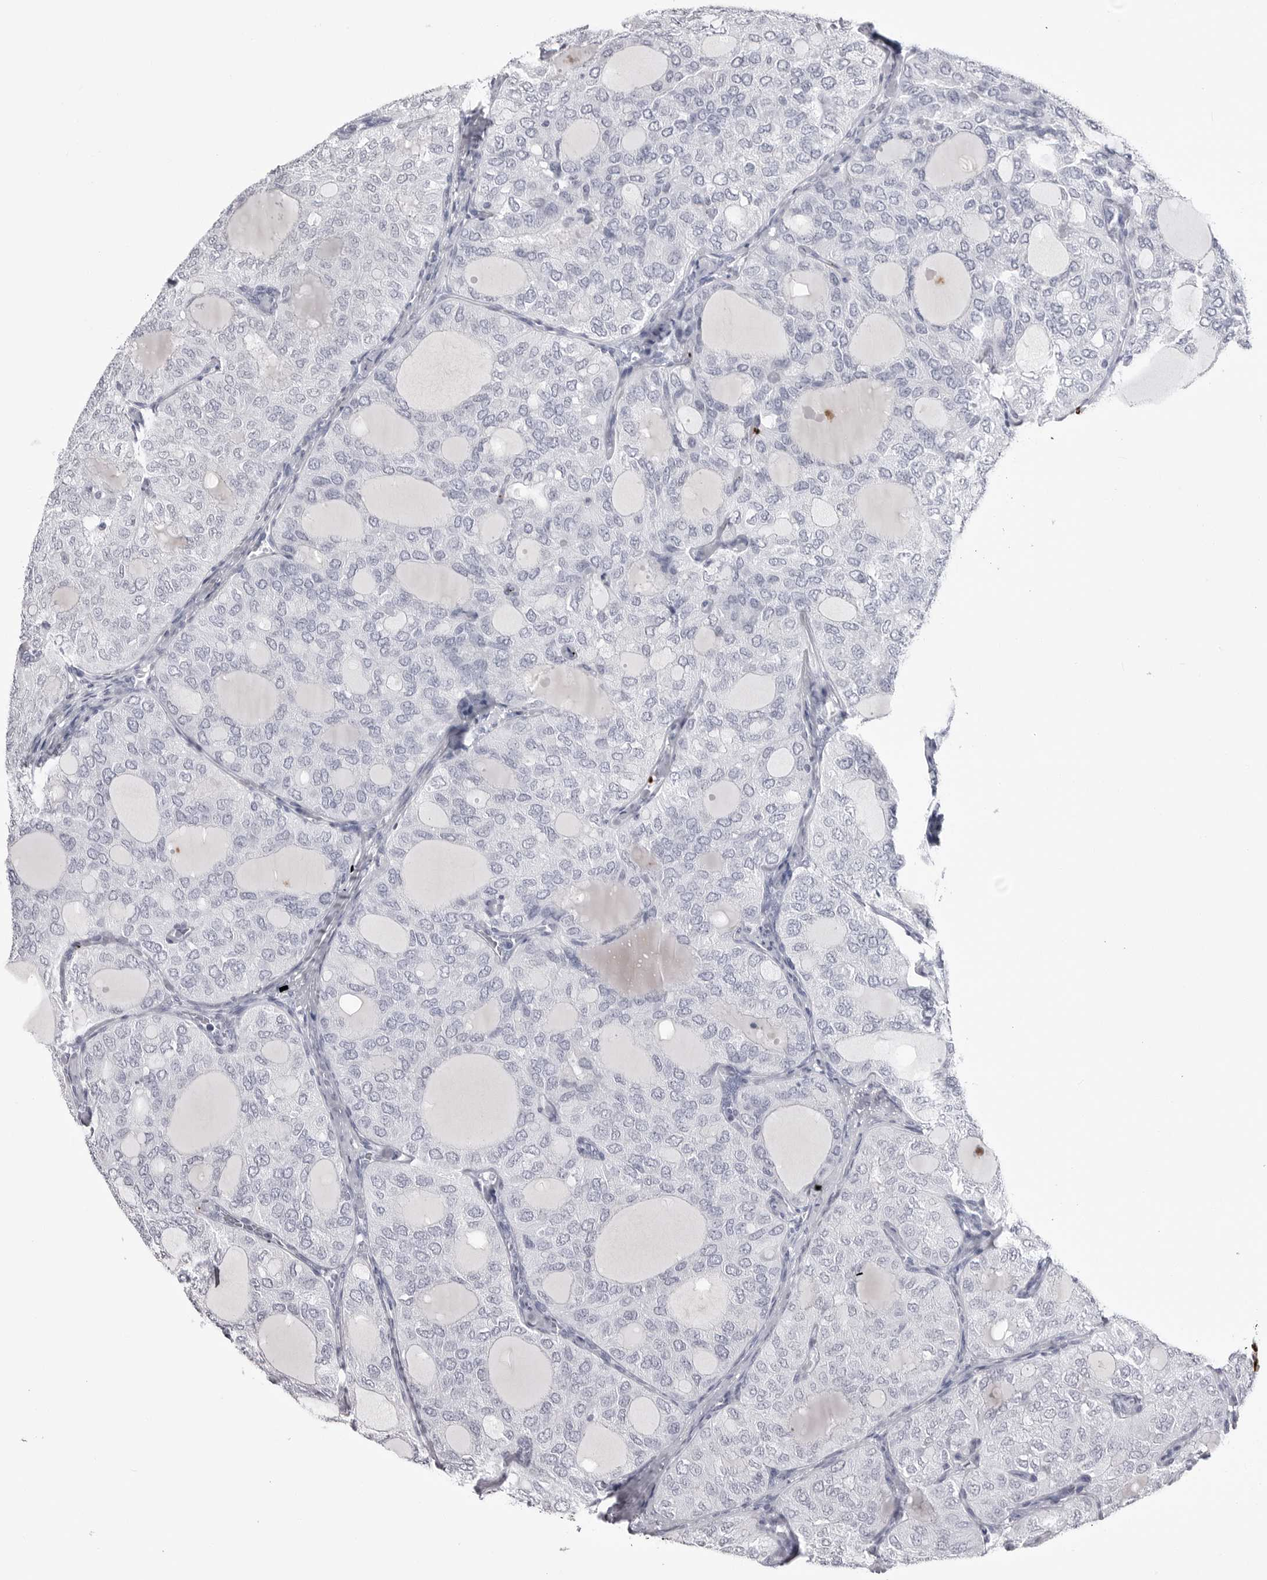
{"staining": {"intensity": "negative", "quantity": "none", "location": "none"}, "tissue": "thyroid cancer", "cell_type": "Tumor cells", "image_type": "cancer", "snomed": [{"axis": "morphology", "description": "Follicular adenoma carcinoma, NOS"}, {"axis": "topography", "description": "Thyroid gland"}], "caption": "This is an IHC image of human follicular adenoma carcinoma (thyroid). There is no expression in tumor cells.", "gene": "COL26A1", "patient": {"sex": "male", "age": 75}}